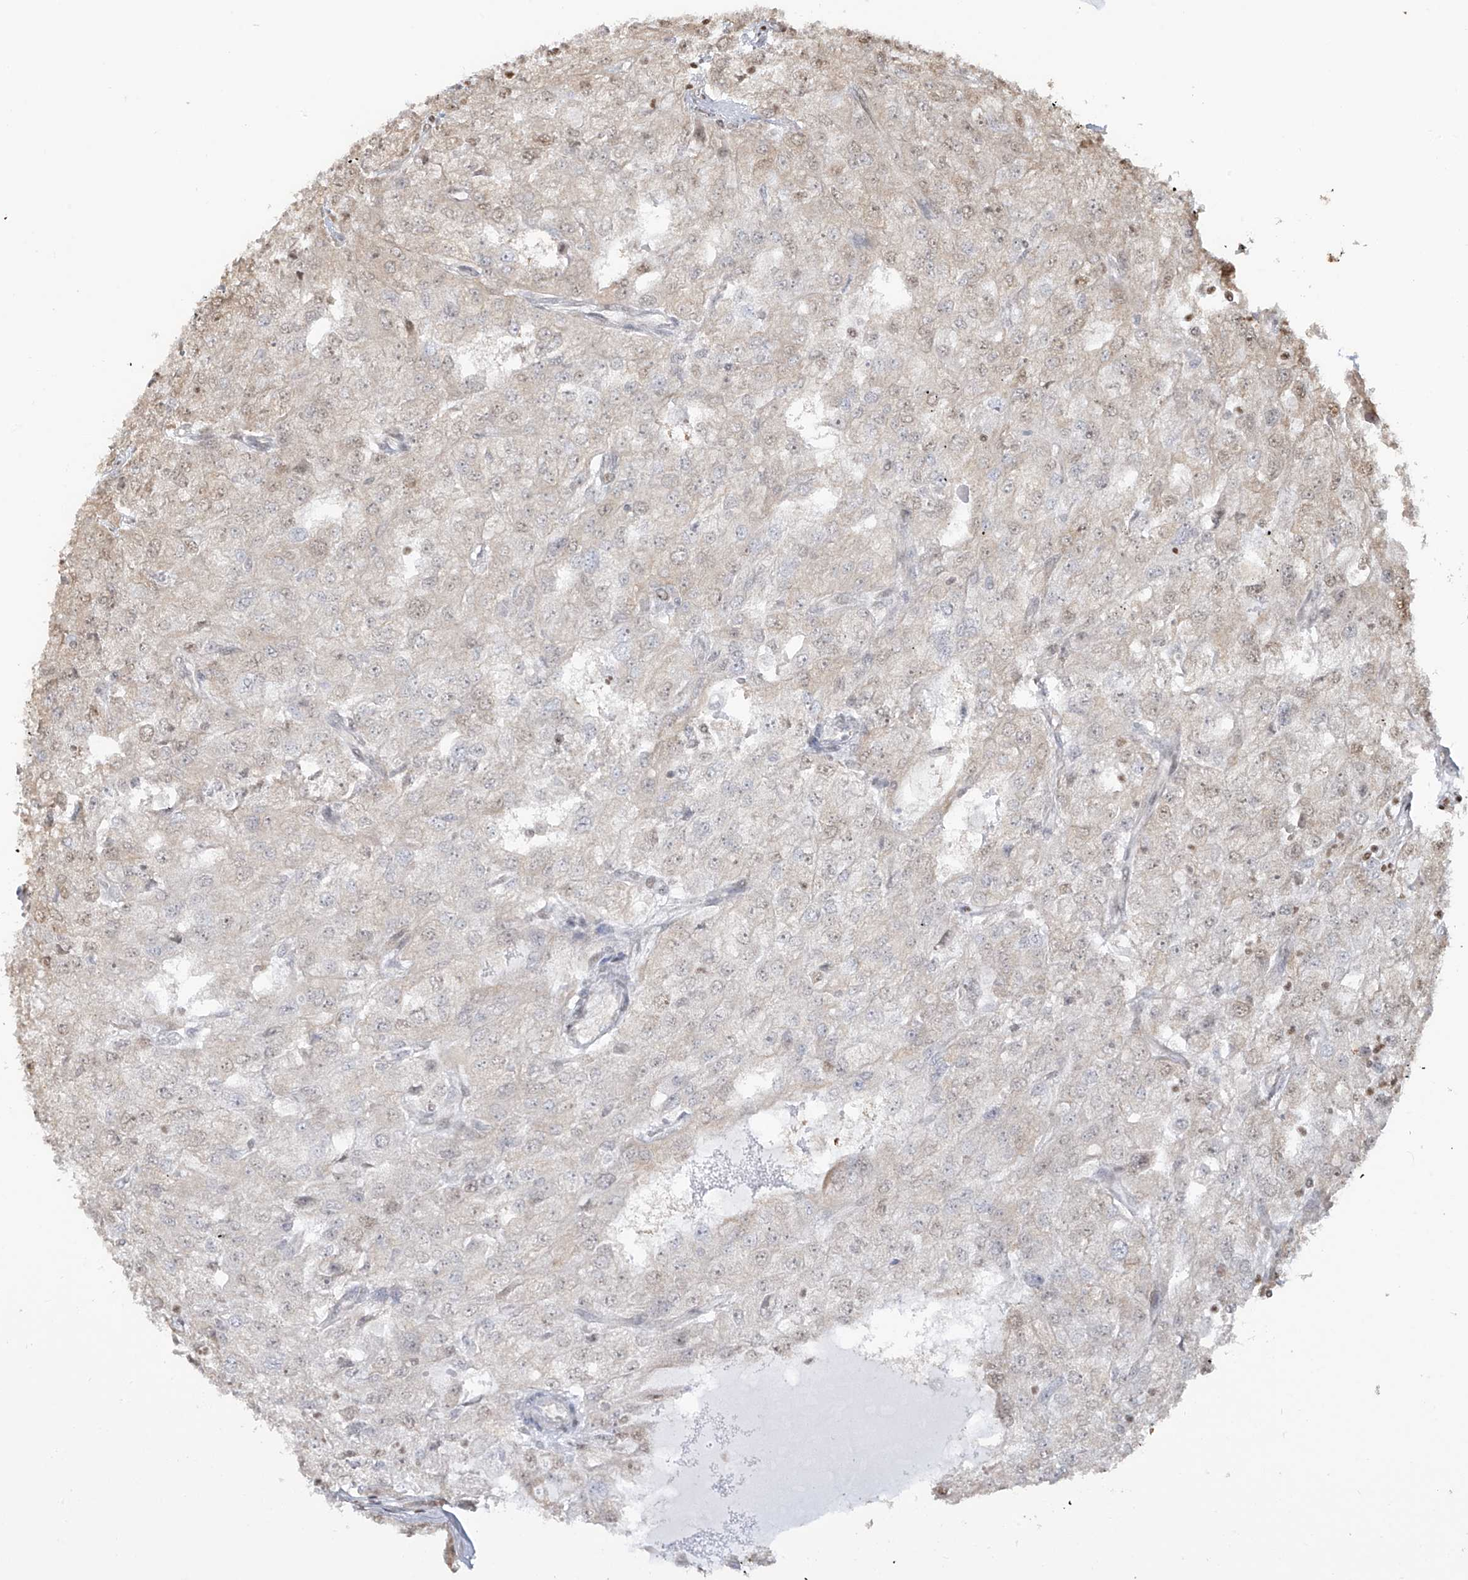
{"staining": {"intensity": "negative", "quantity": "none", "location": "none"}, "tissue": "renal cancer", "cell_type": "Tumor cells", "image_type": "cancer", "snomed": [{"axis": "morphology", "description": "Adenocarcinoma, NOS"}, {"axis": "topography", "description": "Kidney"}], "caption": "The histopathology image reveals no staining of tumor cells in renal adenocarcinoma.", "gene": "VMP1", "patient": {"sex": "female", "age": 54}}